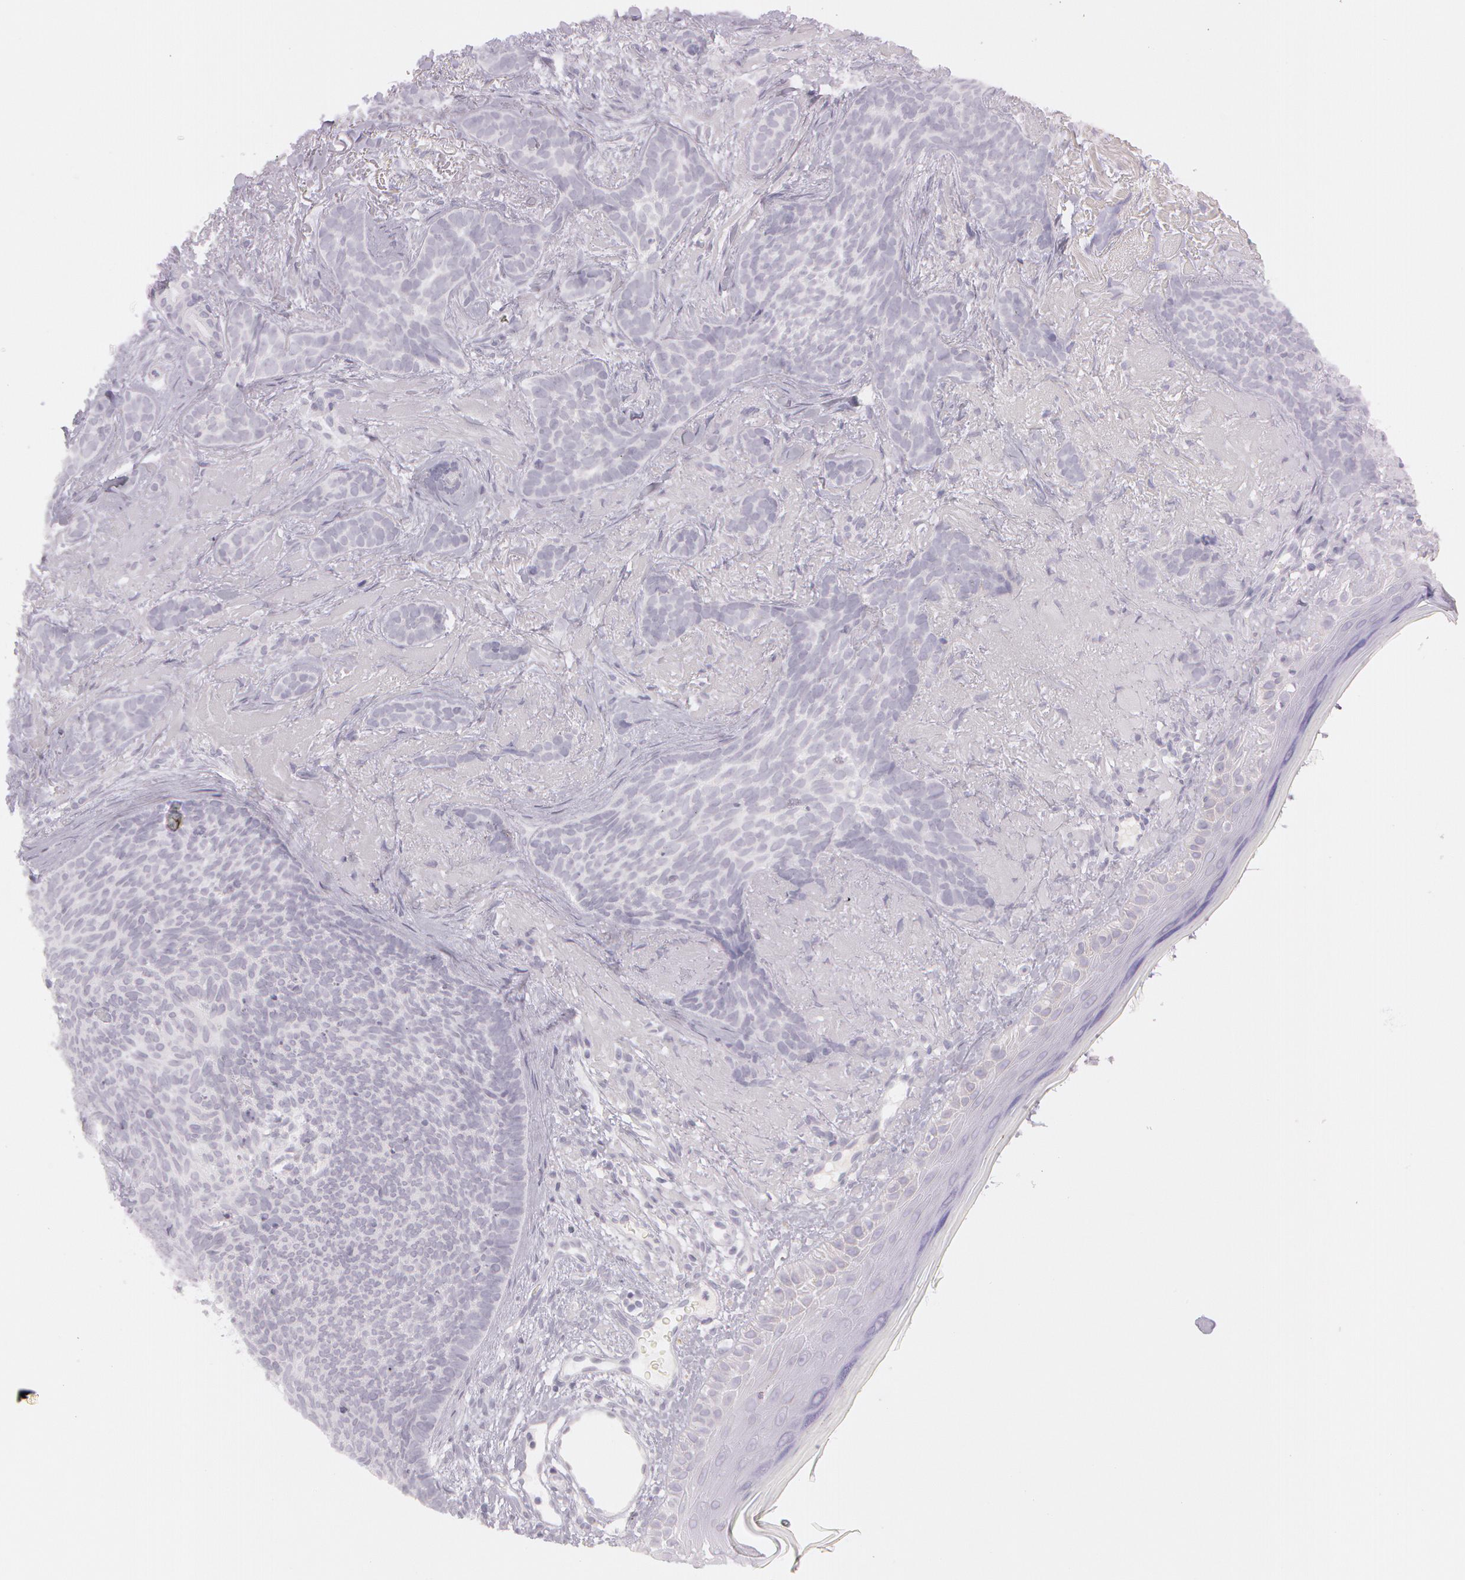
{"staining": {"intensity": "negative", "quantity": "none", "location": "none"}, "tissue": "skin cancer", "cell_type": "Tumor cells", "image_type": "cancer", "snomed": [{"axis": "morphology", "description": "Basal cell carcinoma"}, {"axis": "topography", "description": "Skin"}], "caption": "A photomicrograph of skin basal cell carcinoma stained for a protein shows no brown staining in tumor cells.", "gene": "OTC", "patient": {"sex": "female", "age": 81}}